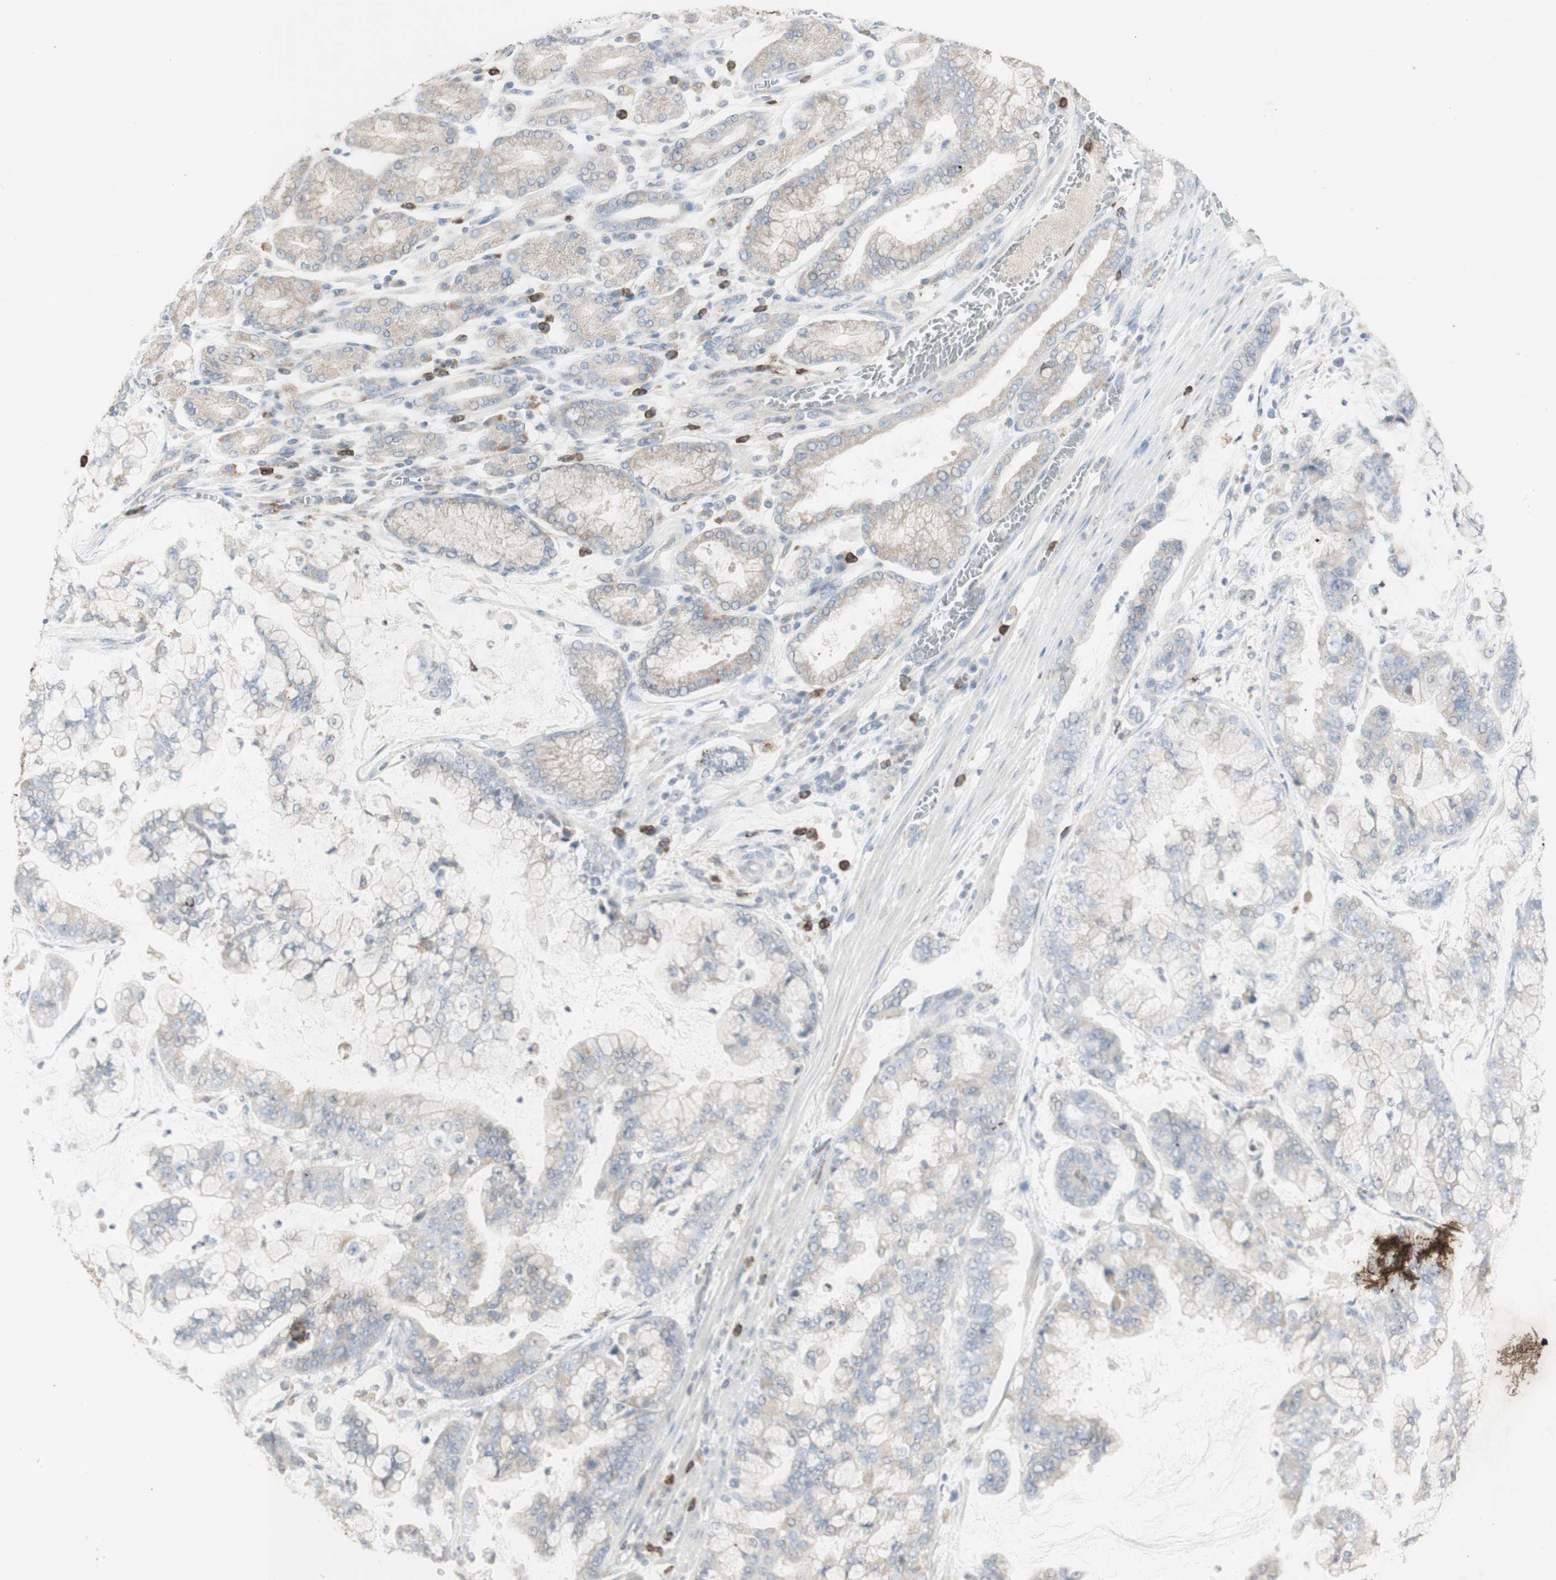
{"staining": {"intensity": "weak", "quantity": "<25%", "location": "cytoplasmic/membranous"}, "tissue": "stomach cancer", "cell_type": "Tumor cells", "image_type": "cancer", "snomed": [{"axis": "morphology", "description": "Normal tissue, NOS"}, {"axis": "morphology", "description": "Adenocarcinoma, NOS"}, {"axis": "topography", "description": "Stomach, upper"}, {"axis": "topography", "description": "Stomach"}], "caption": "Tumor cells show no significant protein expression in stomach cancer. (DAB (3,3'-diaminobenzidine) immunohistochemistry, high magnification).", "gene": "ATP6V1B1", "patient": {"sex": "male", "age": 76}}